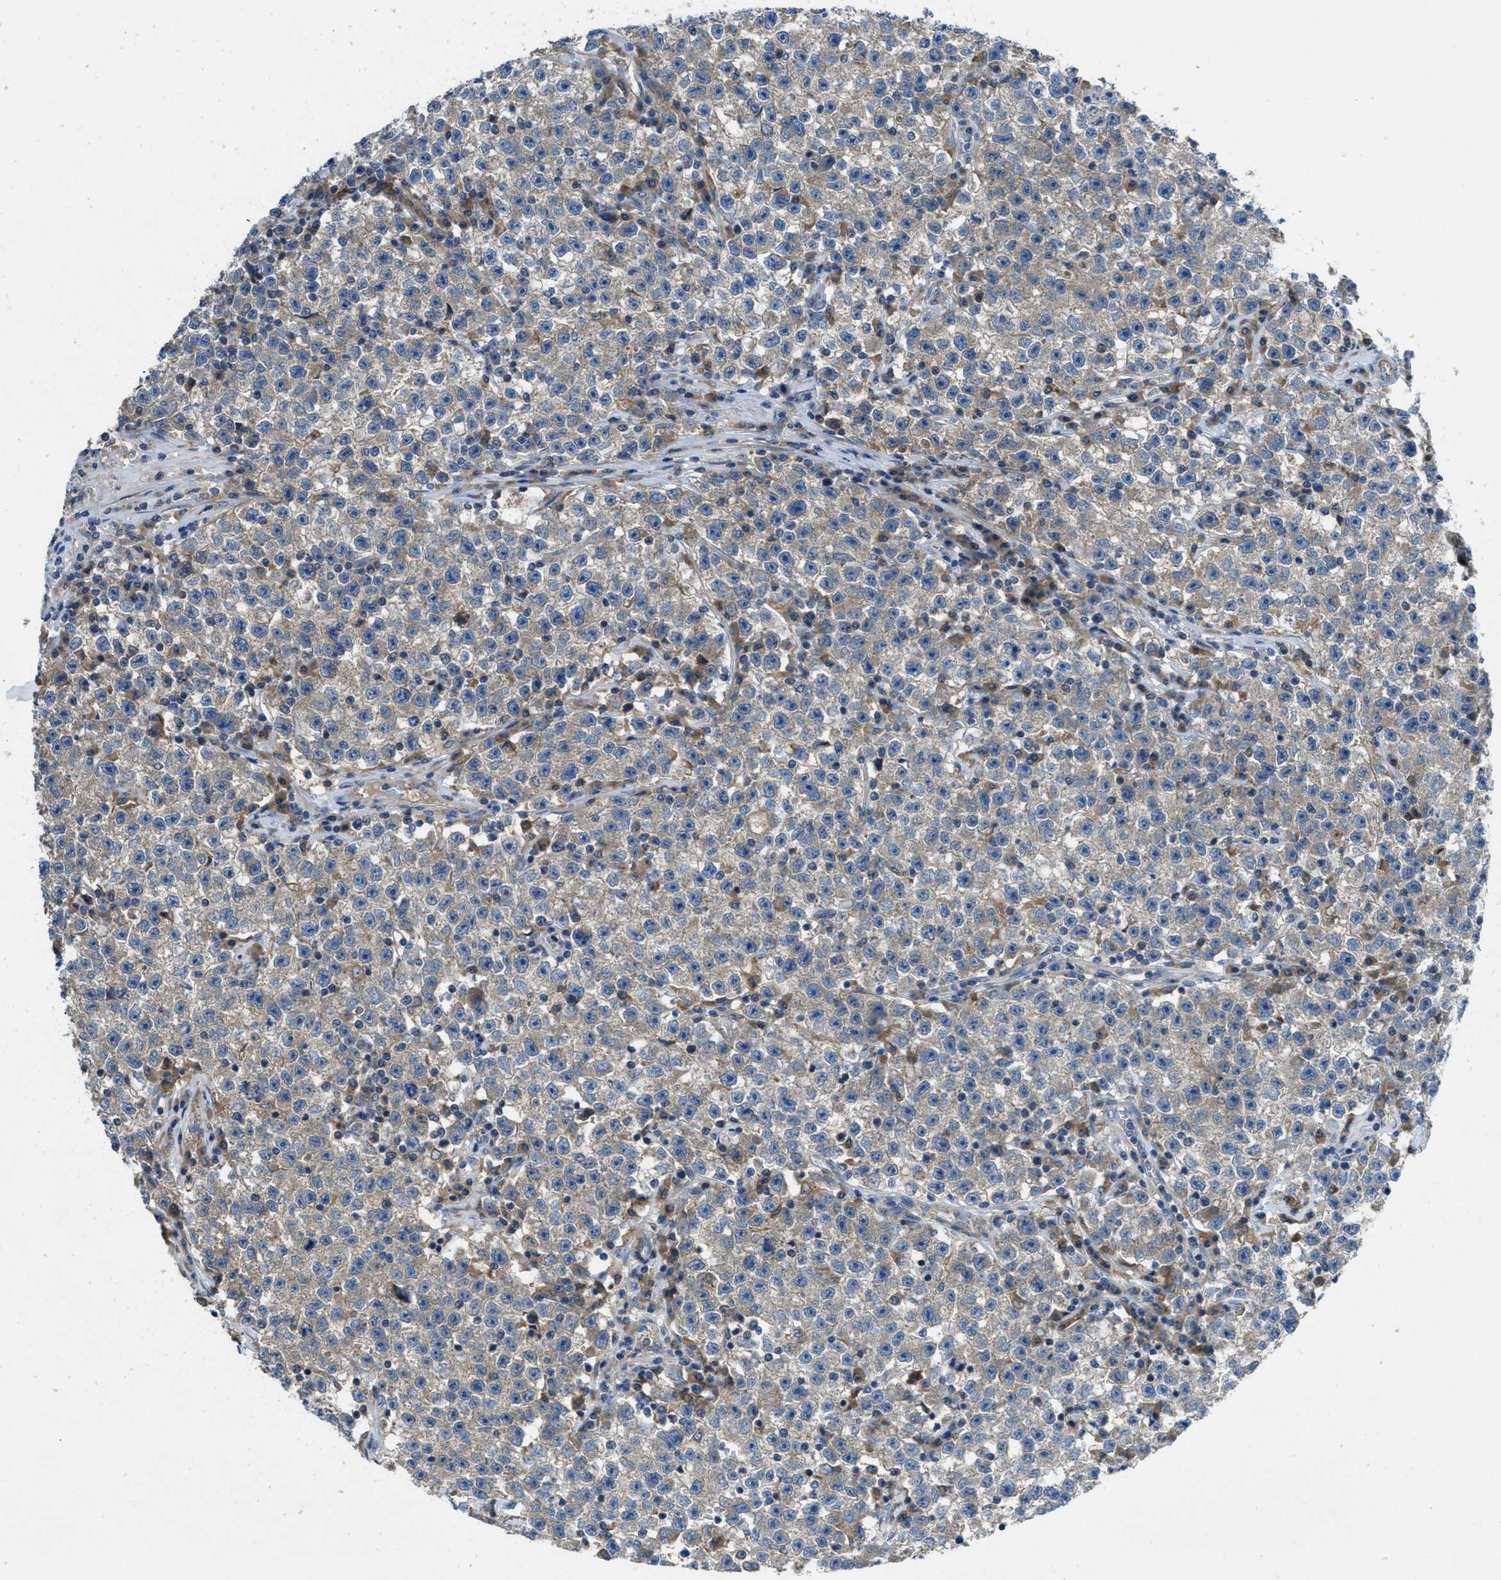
{"staining": {"intensity": "weak", "quantity": "25%-75%", "location": "cytoplasmic/membranous"}, "tissue": "testis cancer", "cell_type": "Tumor cells", "image_type": "cancer", "snomed": [{"axis": "morphology", "description": "Seminoma, NOS"}, {"axis": "topography", "description": "Testis"}], "caption": "Seminoma (testis) stained with DAB (3,3'-diaminobenzidine) immunohistochemistry reveals low levels of weak cytoplasmic/membranous staining in approximately 25%-75% of tumor cells. (DAB (3,3'-diaminobenzidine) IHC, brown staining for protein, blue staining for nuclei).", "gene": "MAP3K20", "patient": {"sex": "male", "age": 22}}